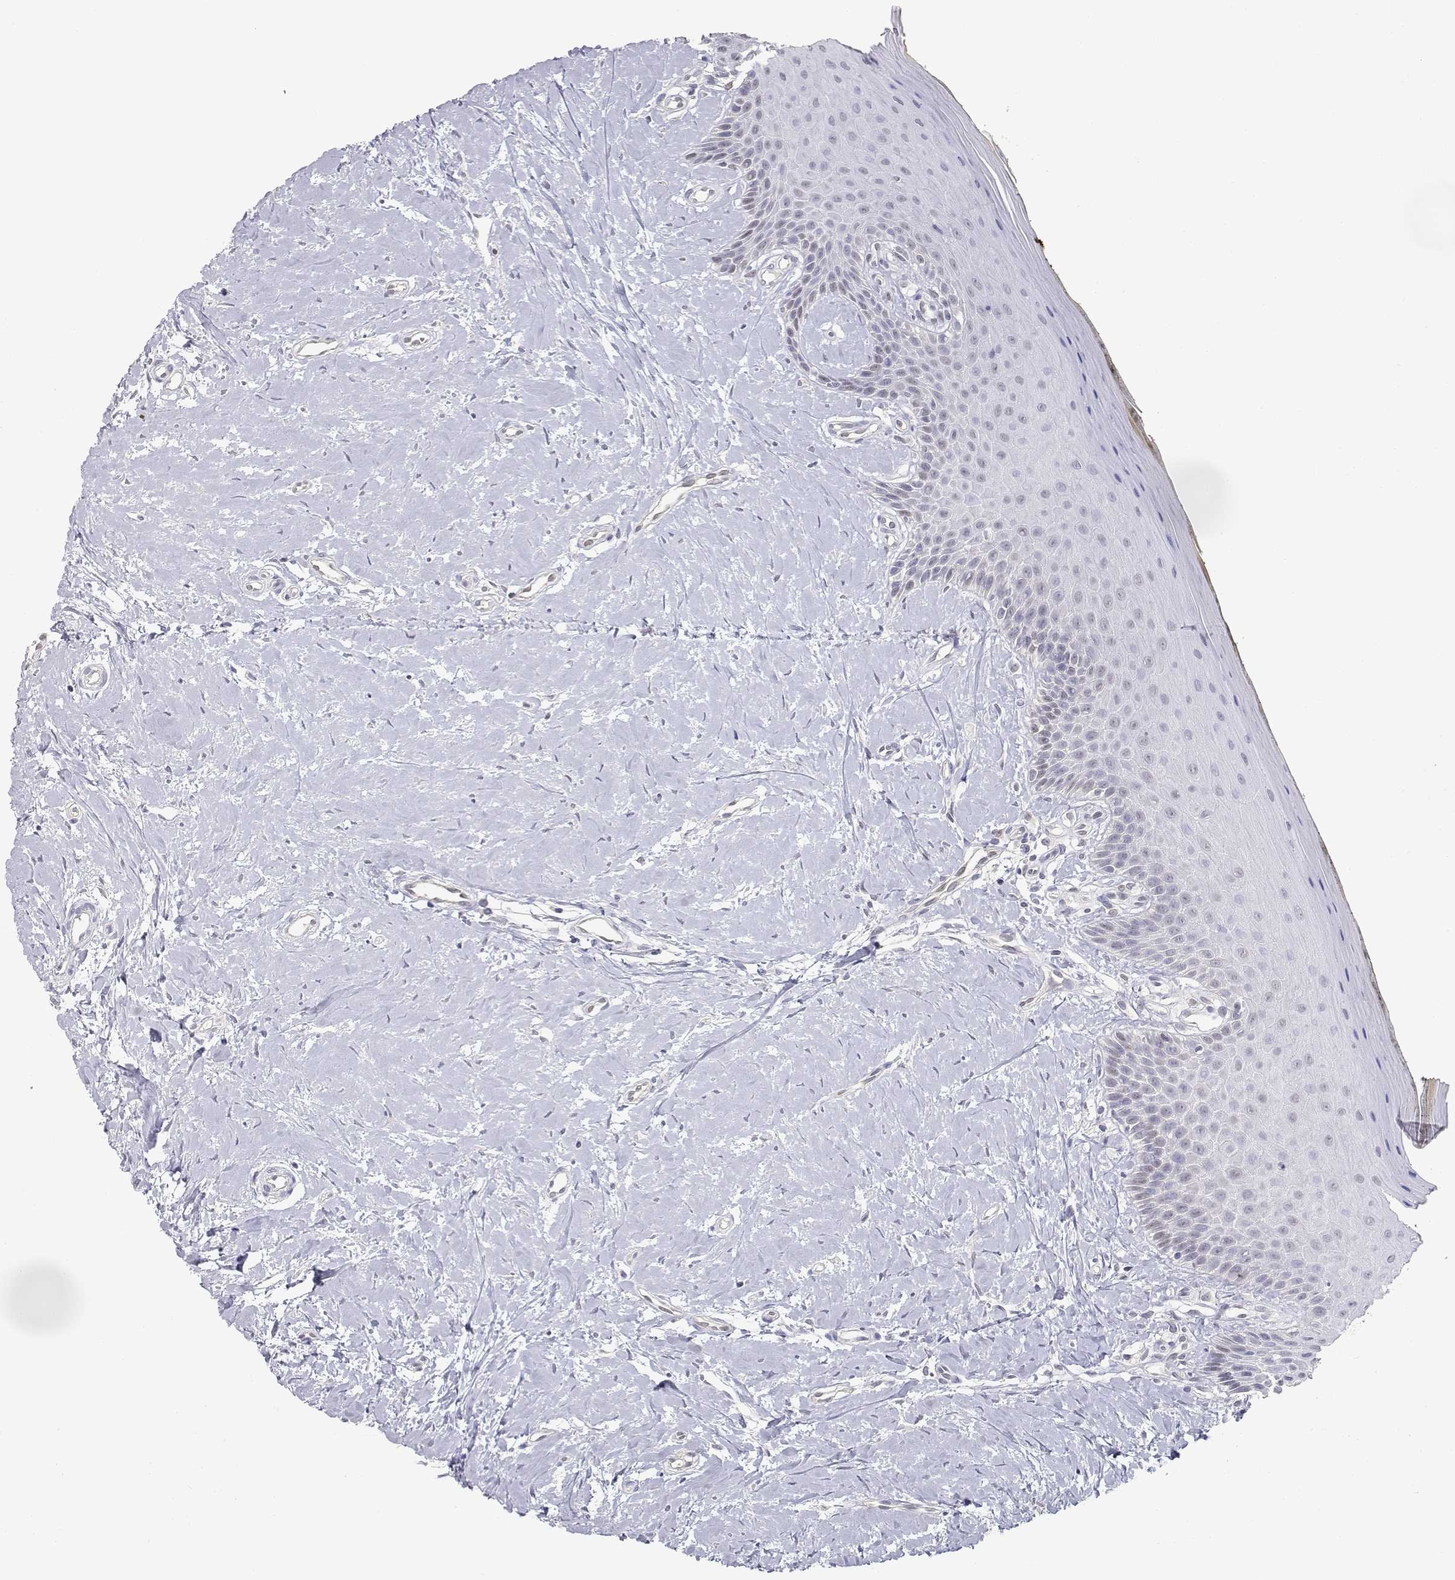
{"staining": {"intensity": "negative", "quantity": "none", "location": "none"}, "tissue": "oral mucosa", "cell_type": "Squamous epithelial cells", "image_type": "normal", "snomed": [{"axis": "morphology", "description": "Normal tissue, NOS"}, {"axis": "topography", "description": "Oral tissue"}], "caption": "Immunohistochemistry micrograph of benign human oral mucosa stained for a protein (brown), which shows no expression in squamous epithelial cells. The staining is performed using DAB brown chromogen with nuclei counter-stained in using hematoxylin.", "gene": "ADA", "patient": {"sex": "female", "age": 43}}